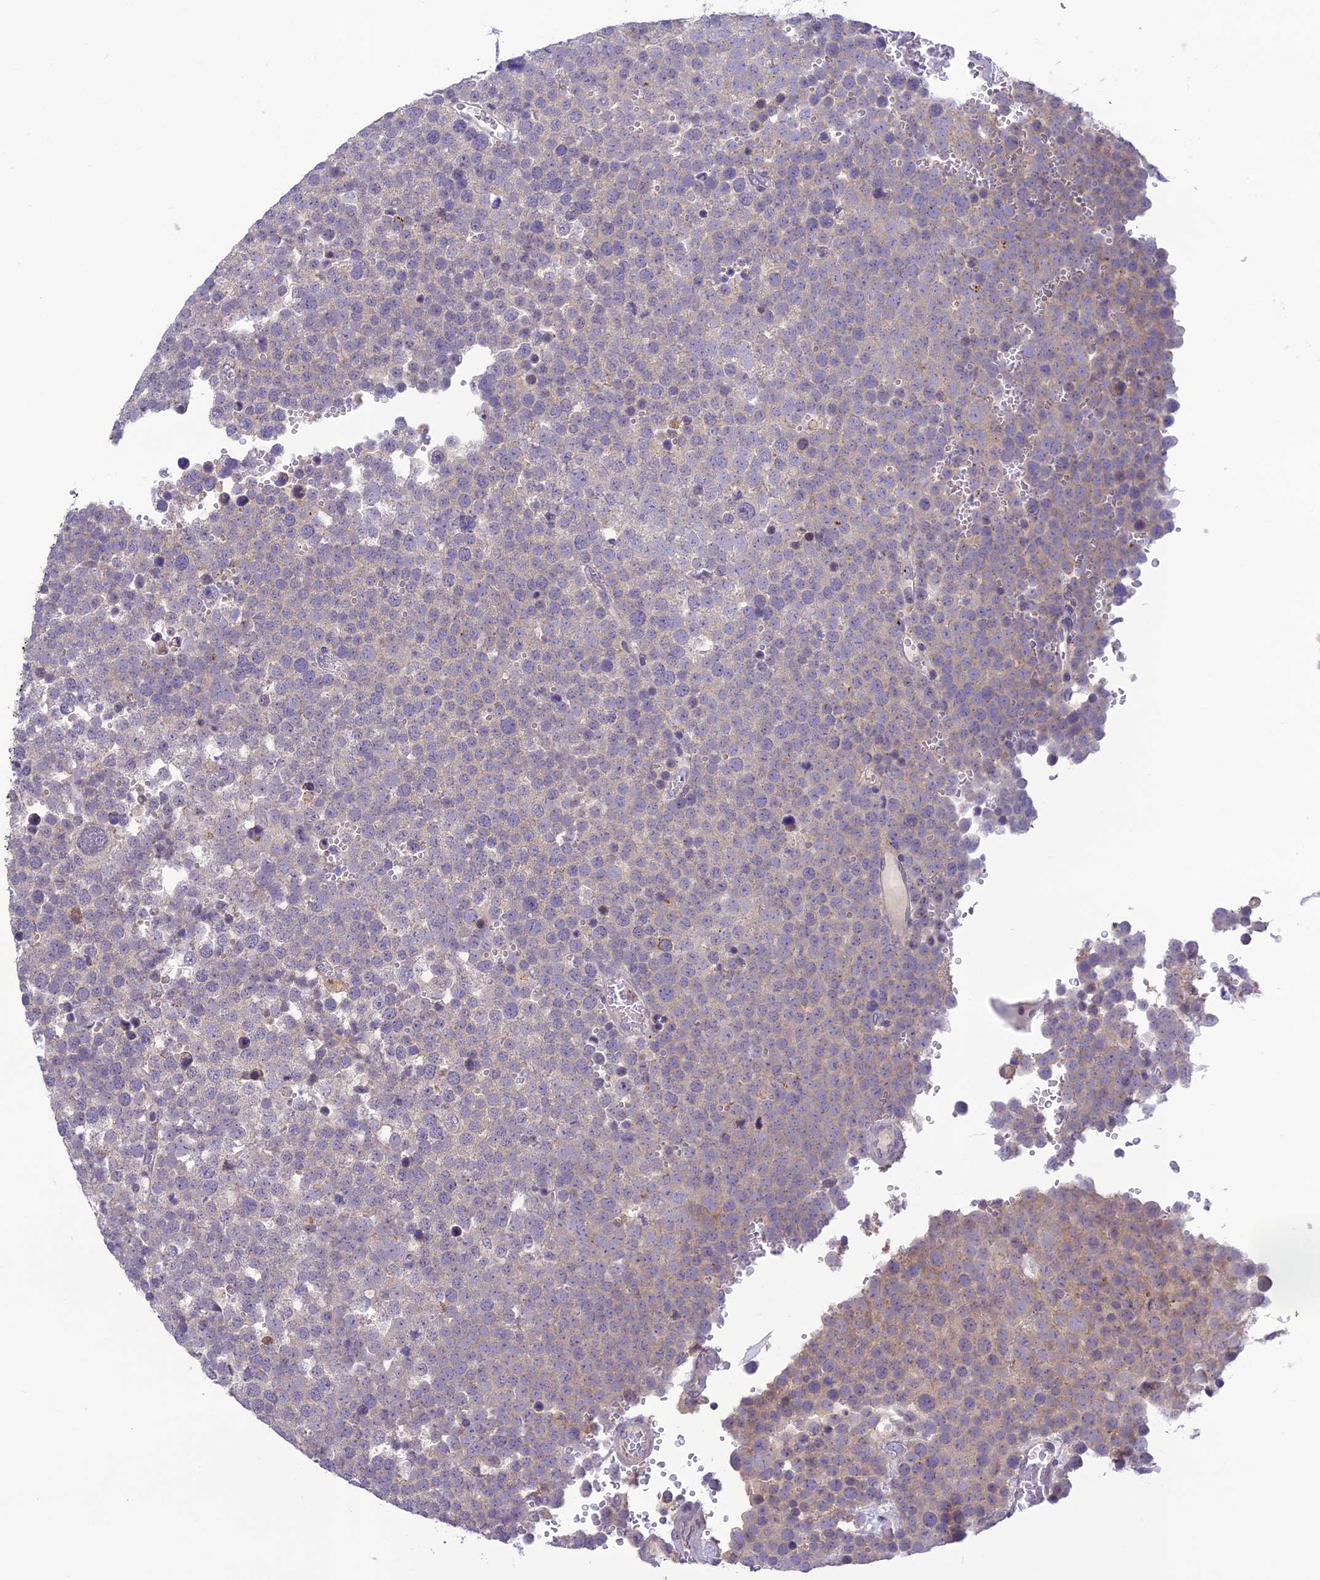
{"staining": {"intensity": "weak", "quantity": "<25%", "location": "cytoplasmic/membranous"}, "tissue": "testis cancer", "cell_type": "Tumor cells", "image_type": "cancer", "snomed": [{"axis": "morphology", "description": "Seminoma, NOS"}, {"axis": "topography", "description": "Testis"}], "caption": "DAB immunohistochemical staining of seminoma (testis) exhibits no significant expression in tumor cells. The staining was performed using DAB to visualize the protein expression in brown, while the nuclei were stained in blue with hematoxylin (Magnification: 20x).", "gene": "ITGAE", "patient": {"sex": "male", "age": 71}}